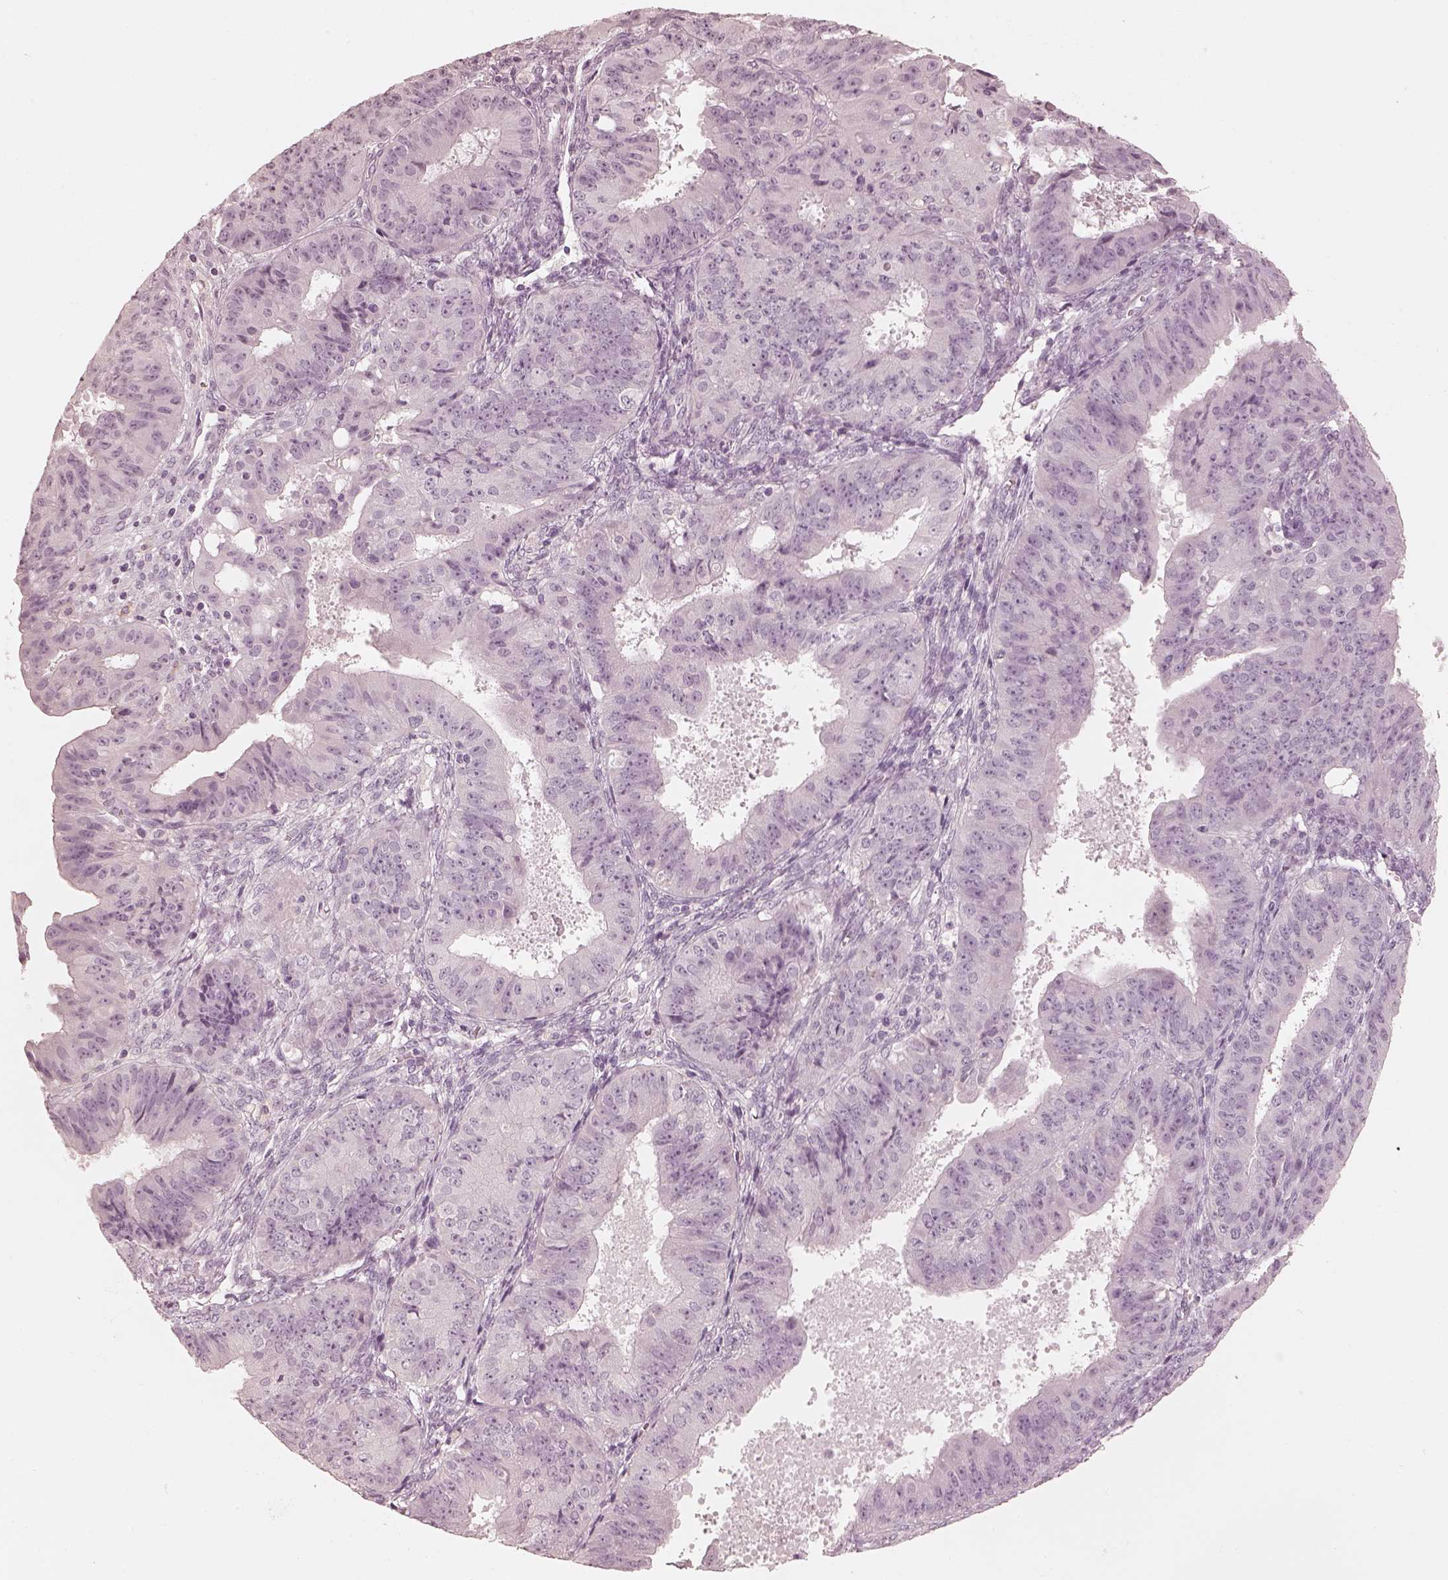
{"staining": {"intensity": "negative", "quantity": "none", "location": "none"}, "tissue": "ovarian cancer", "cell_type": "Tumor cells", "image_type": "cancer", "snomed": [{"axis": "morphology", "description": "Carcinoma, endometroid"}, {"axis": "topography", "description": "Ovary"}], "caption": "Immunohistochemistry (IHC) of ovarian cancer (endometroid carcinoma) exhibits no expression in tumor cells.", "gene": "CALR3", "patient": {"sex": "female", "age": 42}}